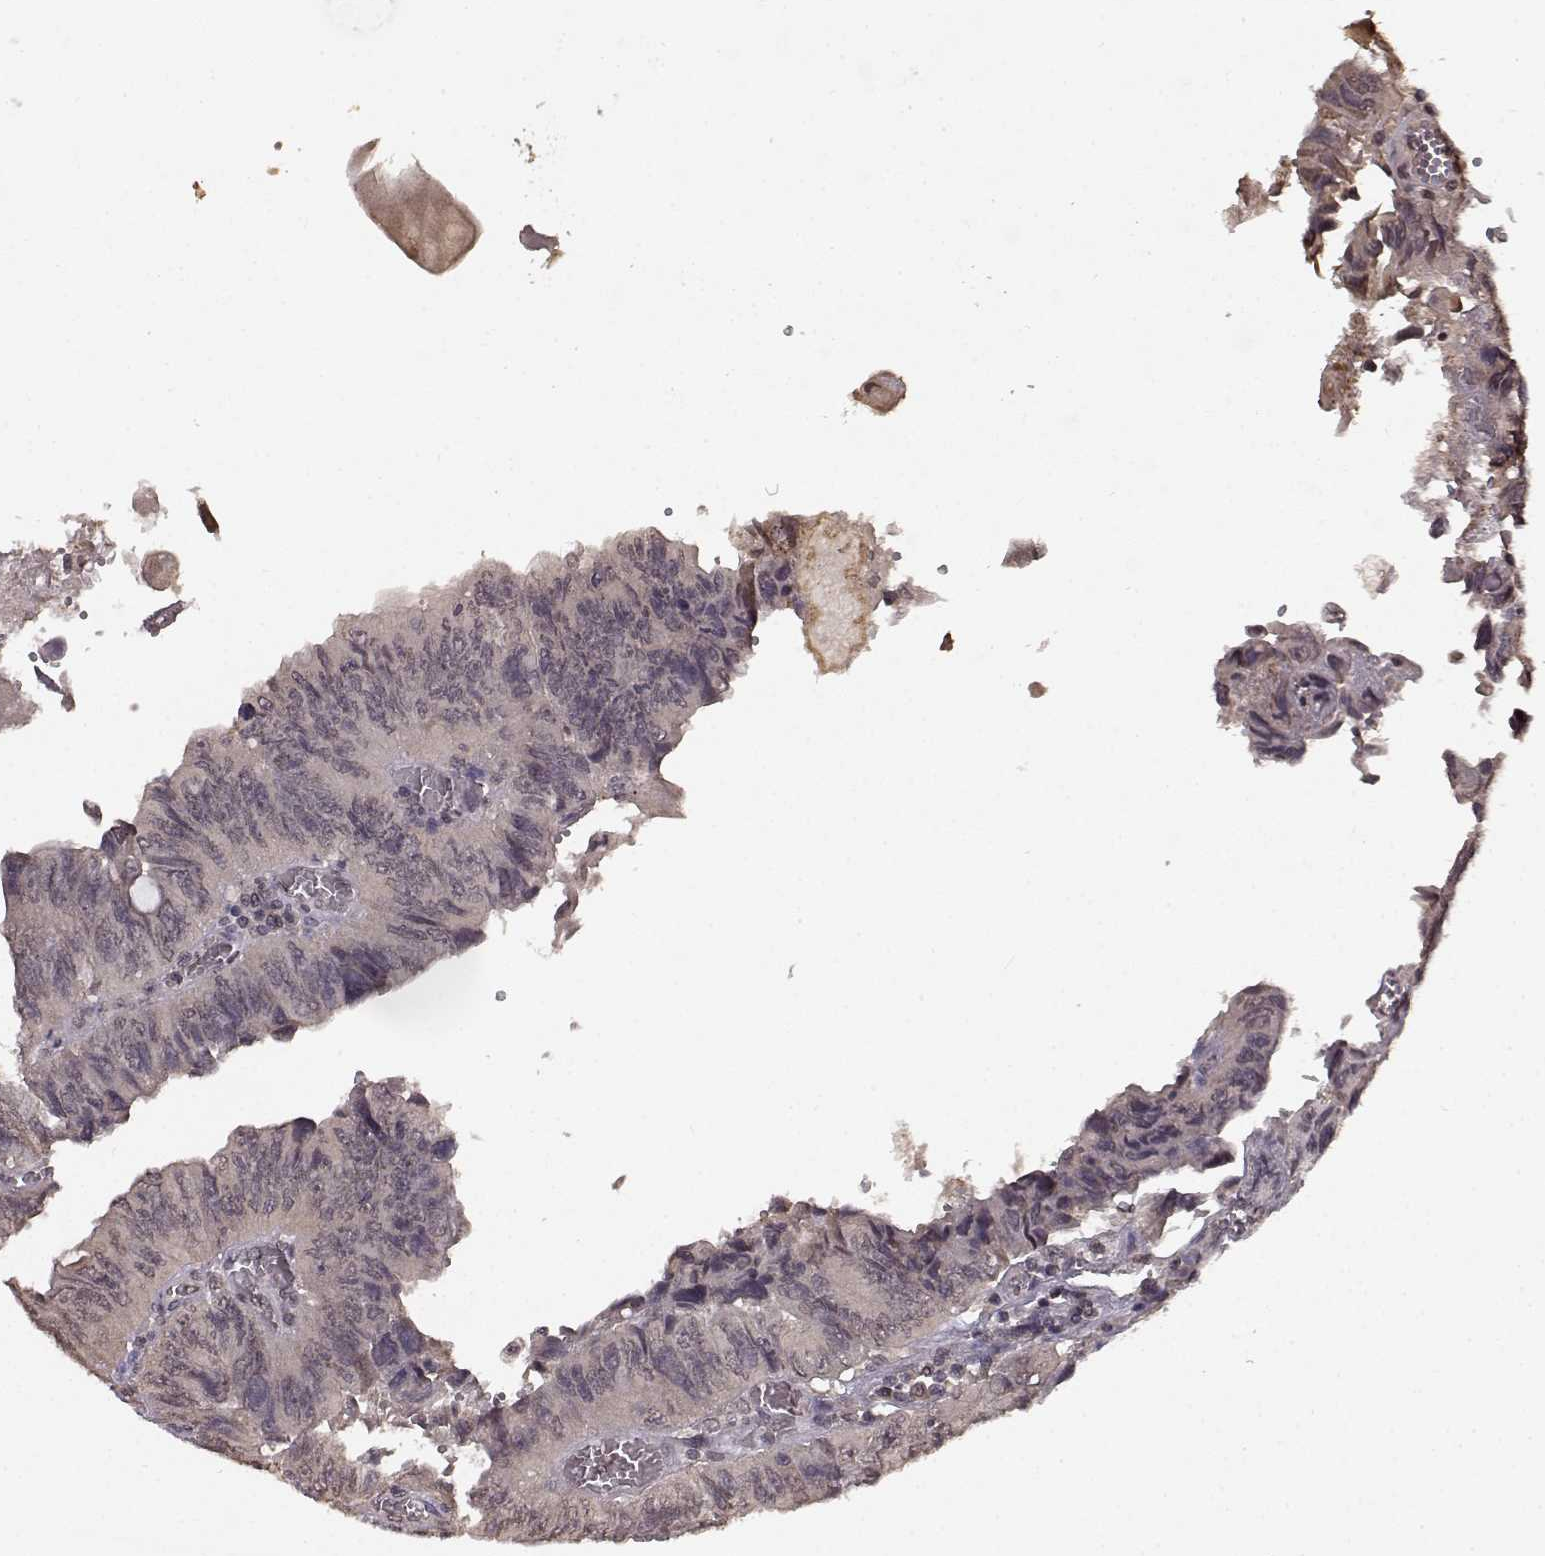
{"staining": {"intensity": "negative", "quantity": "none", "location": "none"}, "tissue": "colorectal cancer", "cell_type": "Tumor cells", "image_type": "cancer", "snomed": [{"axis": "morphology", "description": "Adenocarcinoma, NOS"}, {"axis": "topography", "description": "Colon"}], "caption": "This image is of colorectal cancer stained with immunohistochemistry (IHC) to label a protein in brown with the nuclei are counter-stained blue. There is no positivity in tumor cells.", "gene": "NTRK2", "patient": {"sex": "female", "age": 84}}